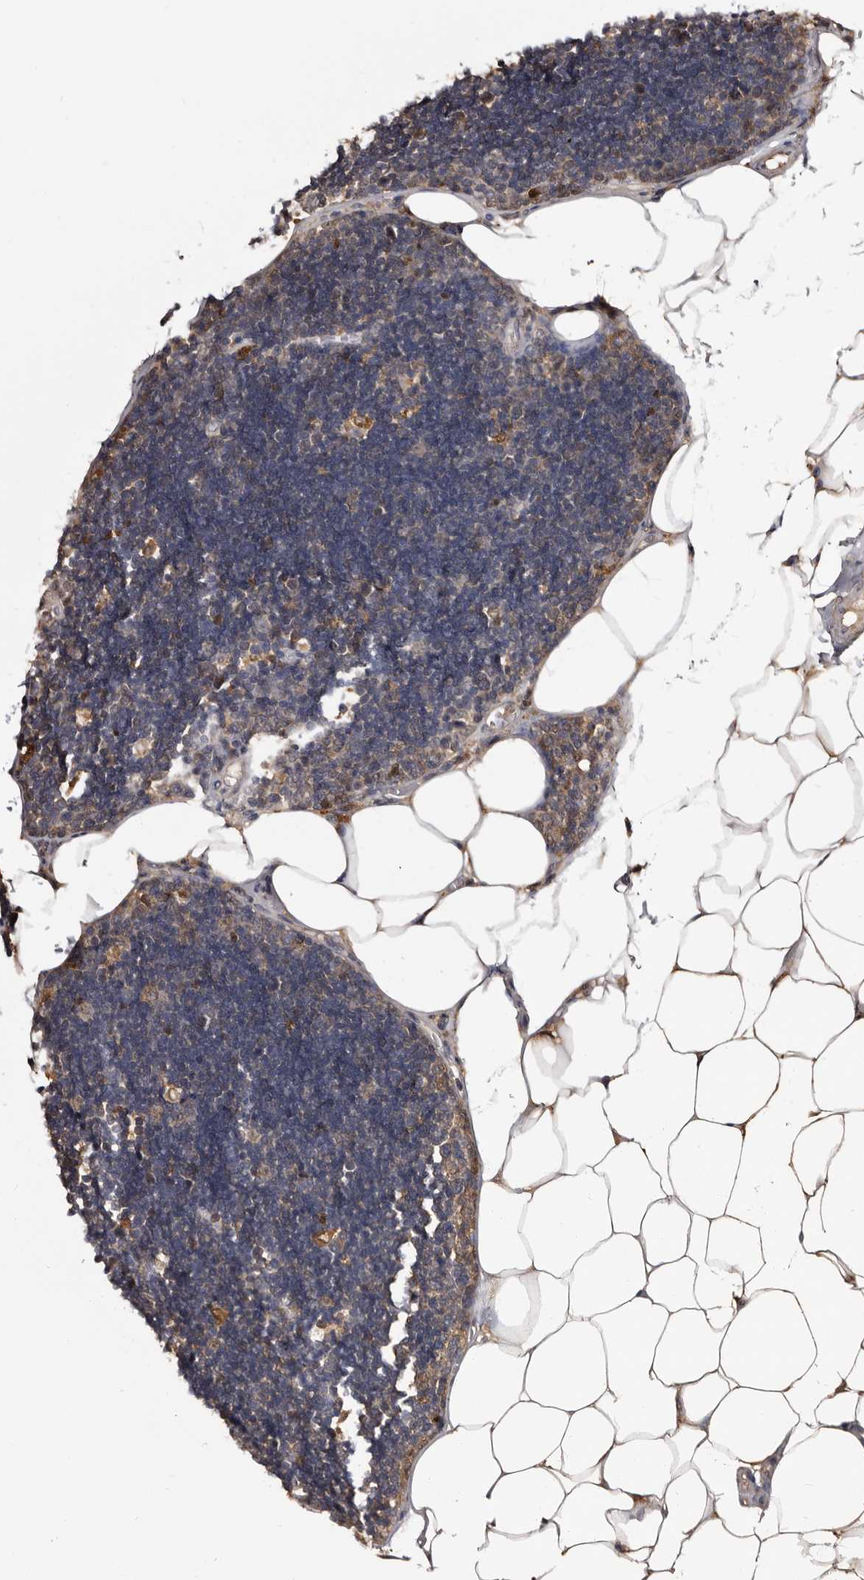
{"staining": {"intensity": "moderate", "quantity": "25%-75%", "location": "cytoplasmic/membranous"}, "tissue": "lymph node", "cell_type": "Germinal center cells", "image_type": "normal", "snomed": [{"axis": "morphology", "description": "Normal tissue, NOS"}, {"axis": "topography", "description": "Lymph node"}], "caption": "Protein expression analysis of unremarkable human lymph node reveals moderate cytoplasmic/membranous positivity in approximately 25%-75% of germinal center cells. Nuclei are stained in blue.", "gene": "DNPH1", "patient": {"sex": "male", "age": 33}}